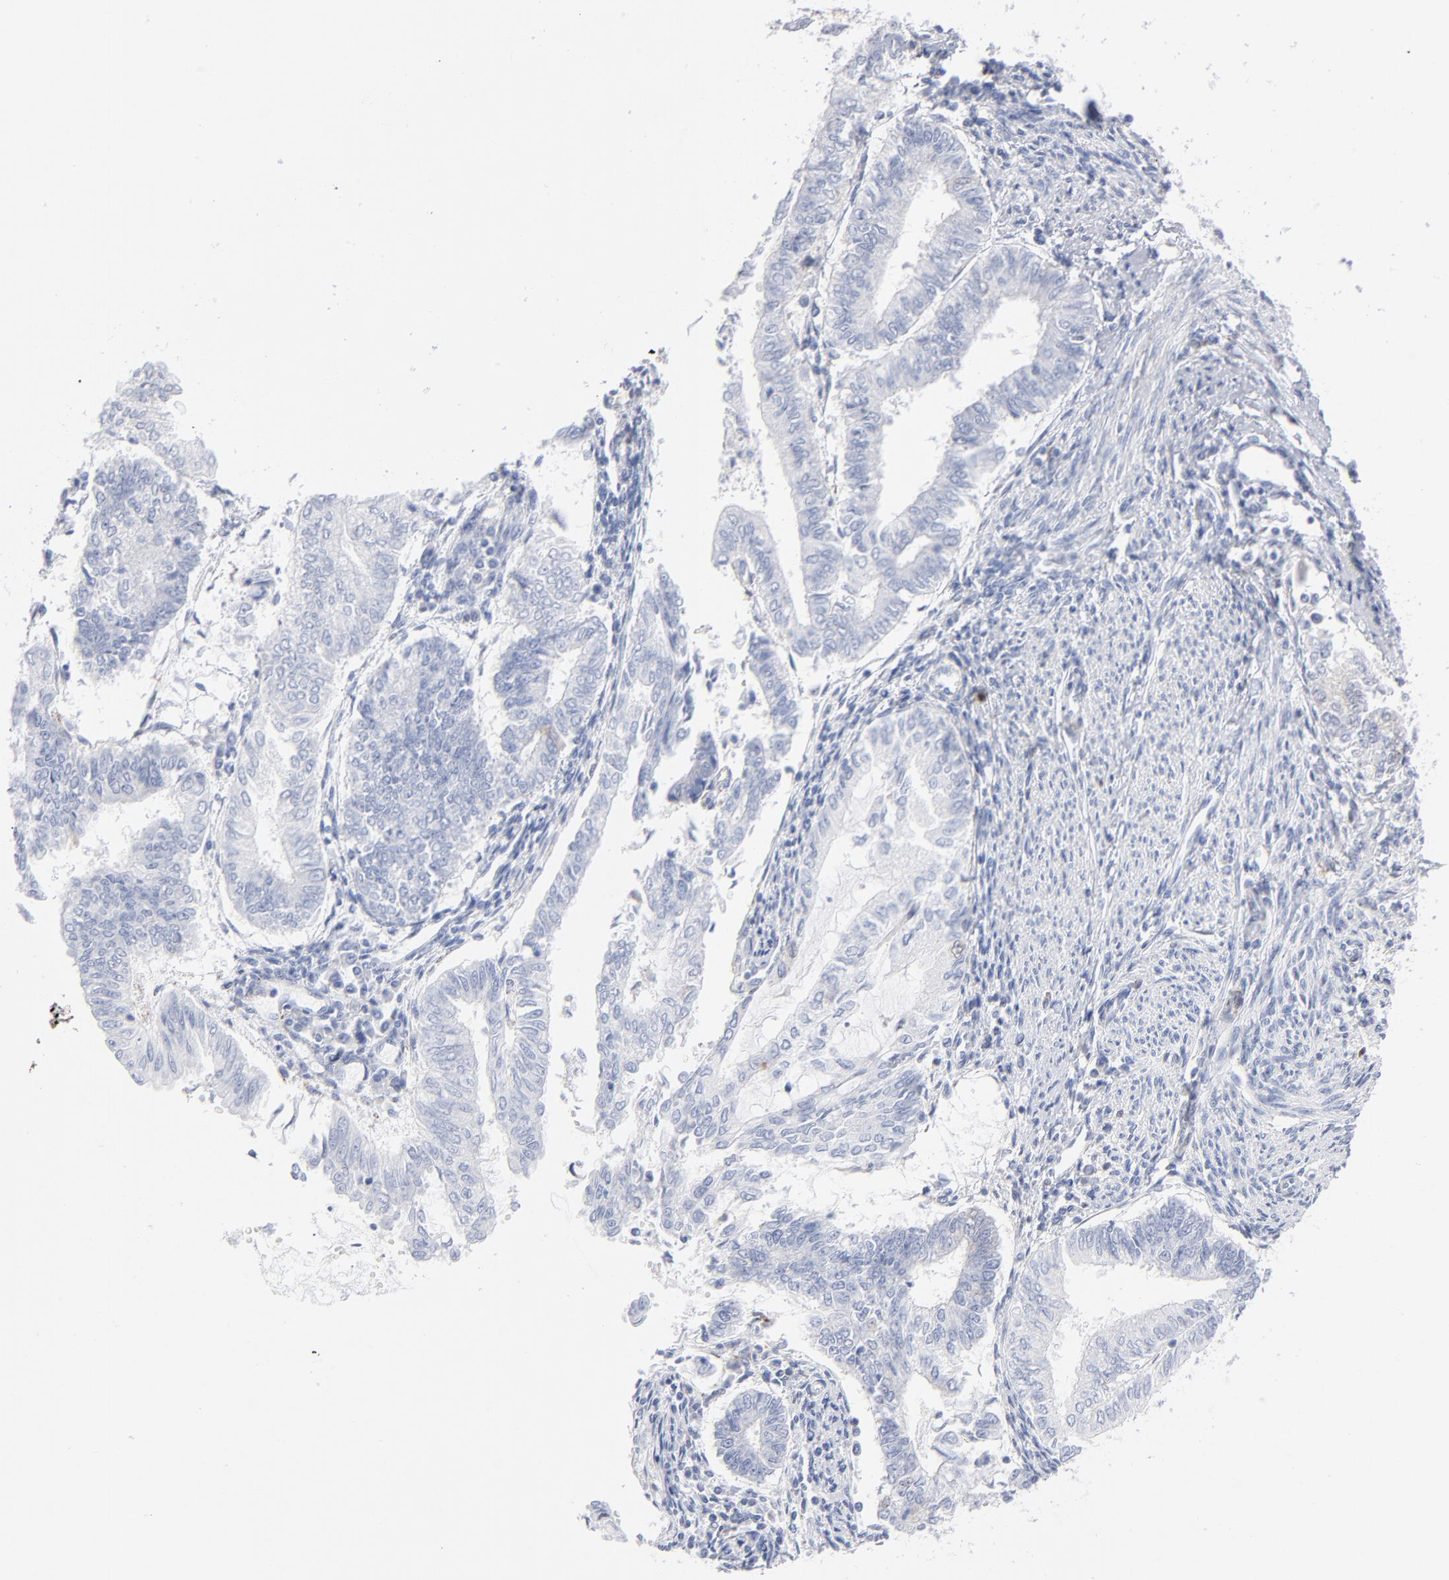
{"staining": {"intensity": "weak", "quantity": "<25%", "location": "cytoplasmic/membranous"}, "tissue": "endometrial cancer", "cell_type": "Tumor cells", "image_type": "cancer", "snomed": [{"axis": "morphology", "description": "Adenocarcinoma, NOS"}, {"axis": "topography", "description": "Endometrium"}], "caption": "A micrograph of human endometrial cancer (adenocarcinoma) is negative for staining in tumor cells.", "gene": "CHCHD10", "patient": {"sex": "female", "age": 66}}